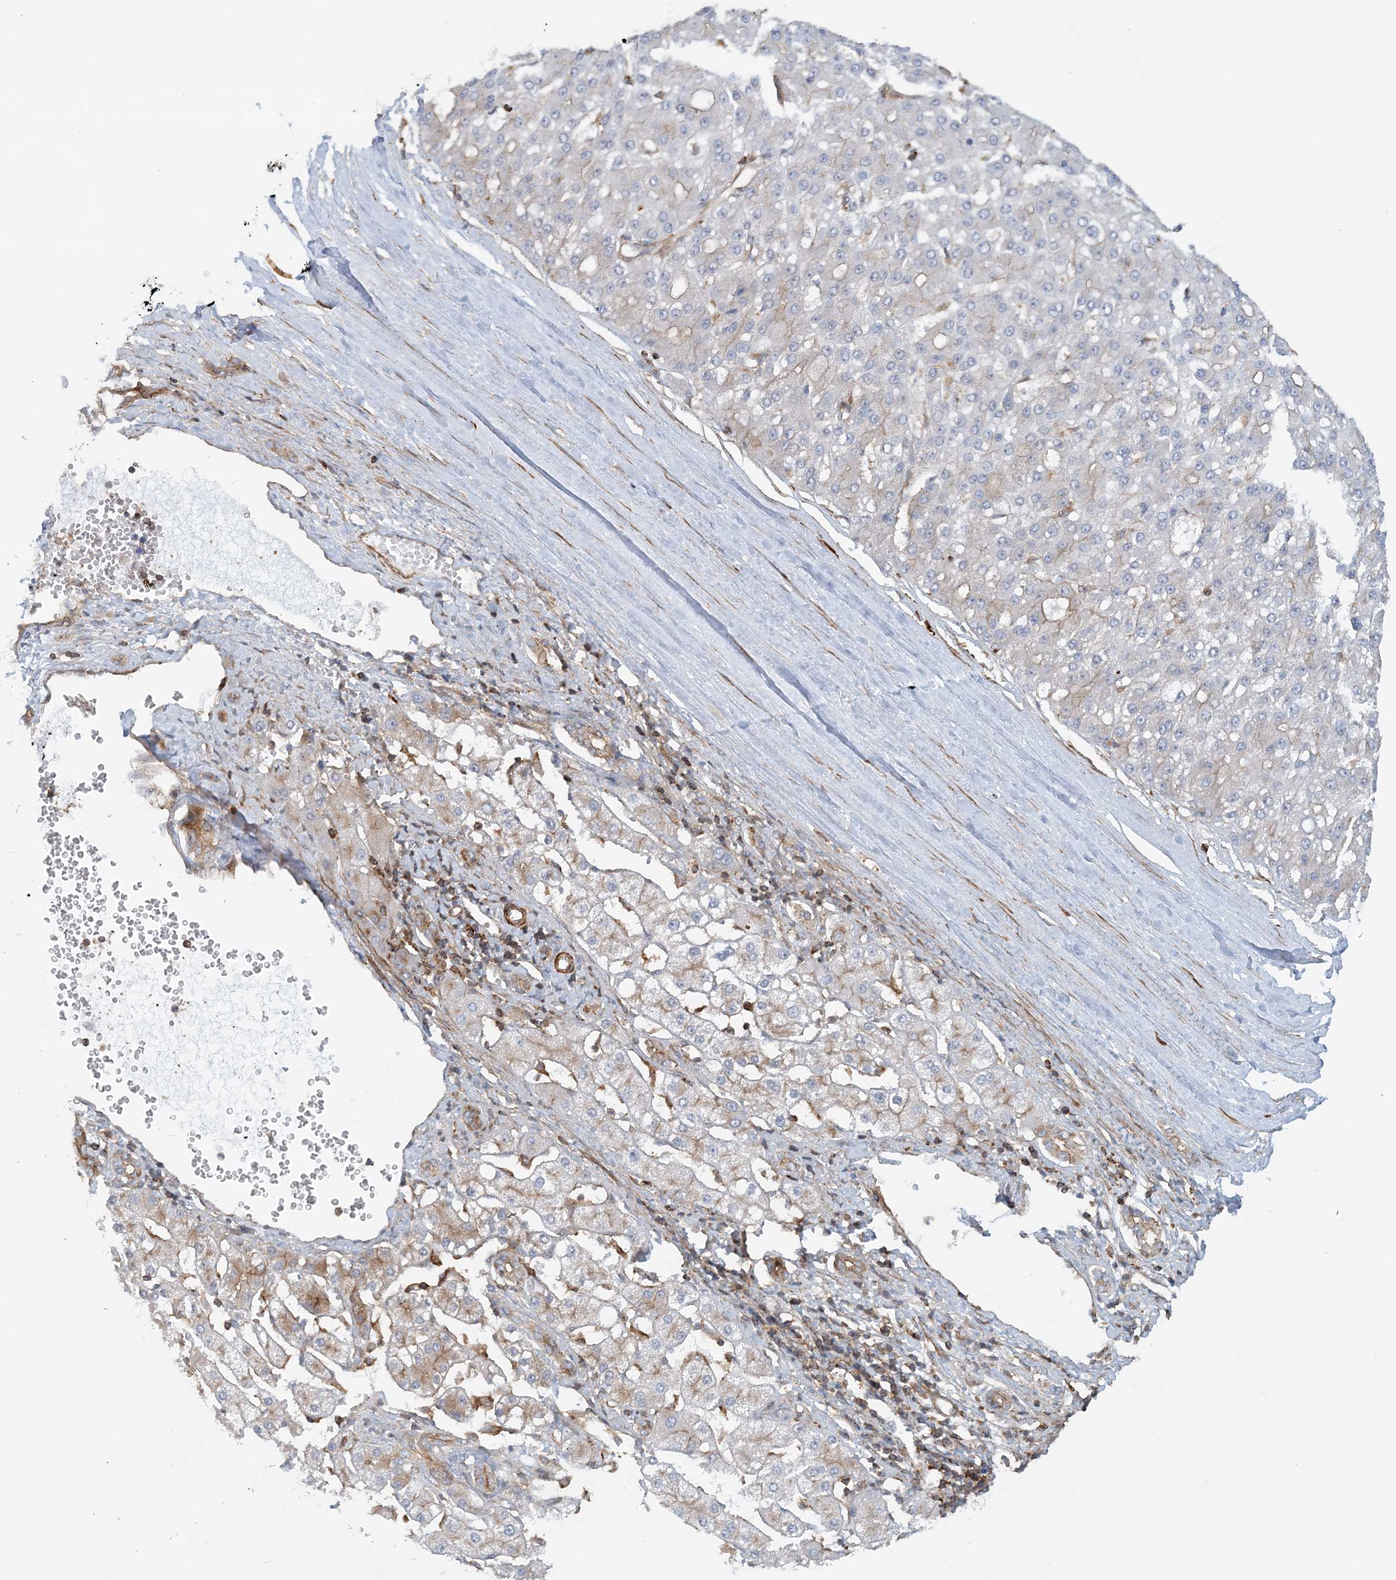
{"staining": {"intensity": "negative", "quantity": "none", "location": "none"}, "tissue": "liver cancer", "cell_type": "Tumor cells", "image_type": "cancer", "snomed": [{"axis": "morphology", "description": "Carcinoma, Hepatocellular, NOS"}, {"axis": "topography", "description": "Liver"}], "caption": "This is a micrograph of immunohistochemistry staining of liver hepatocellular carcinoma, which shows no staining in tumor cells.", "gene": "STAM2", "patient": {"sex": "male", "age": 67}}